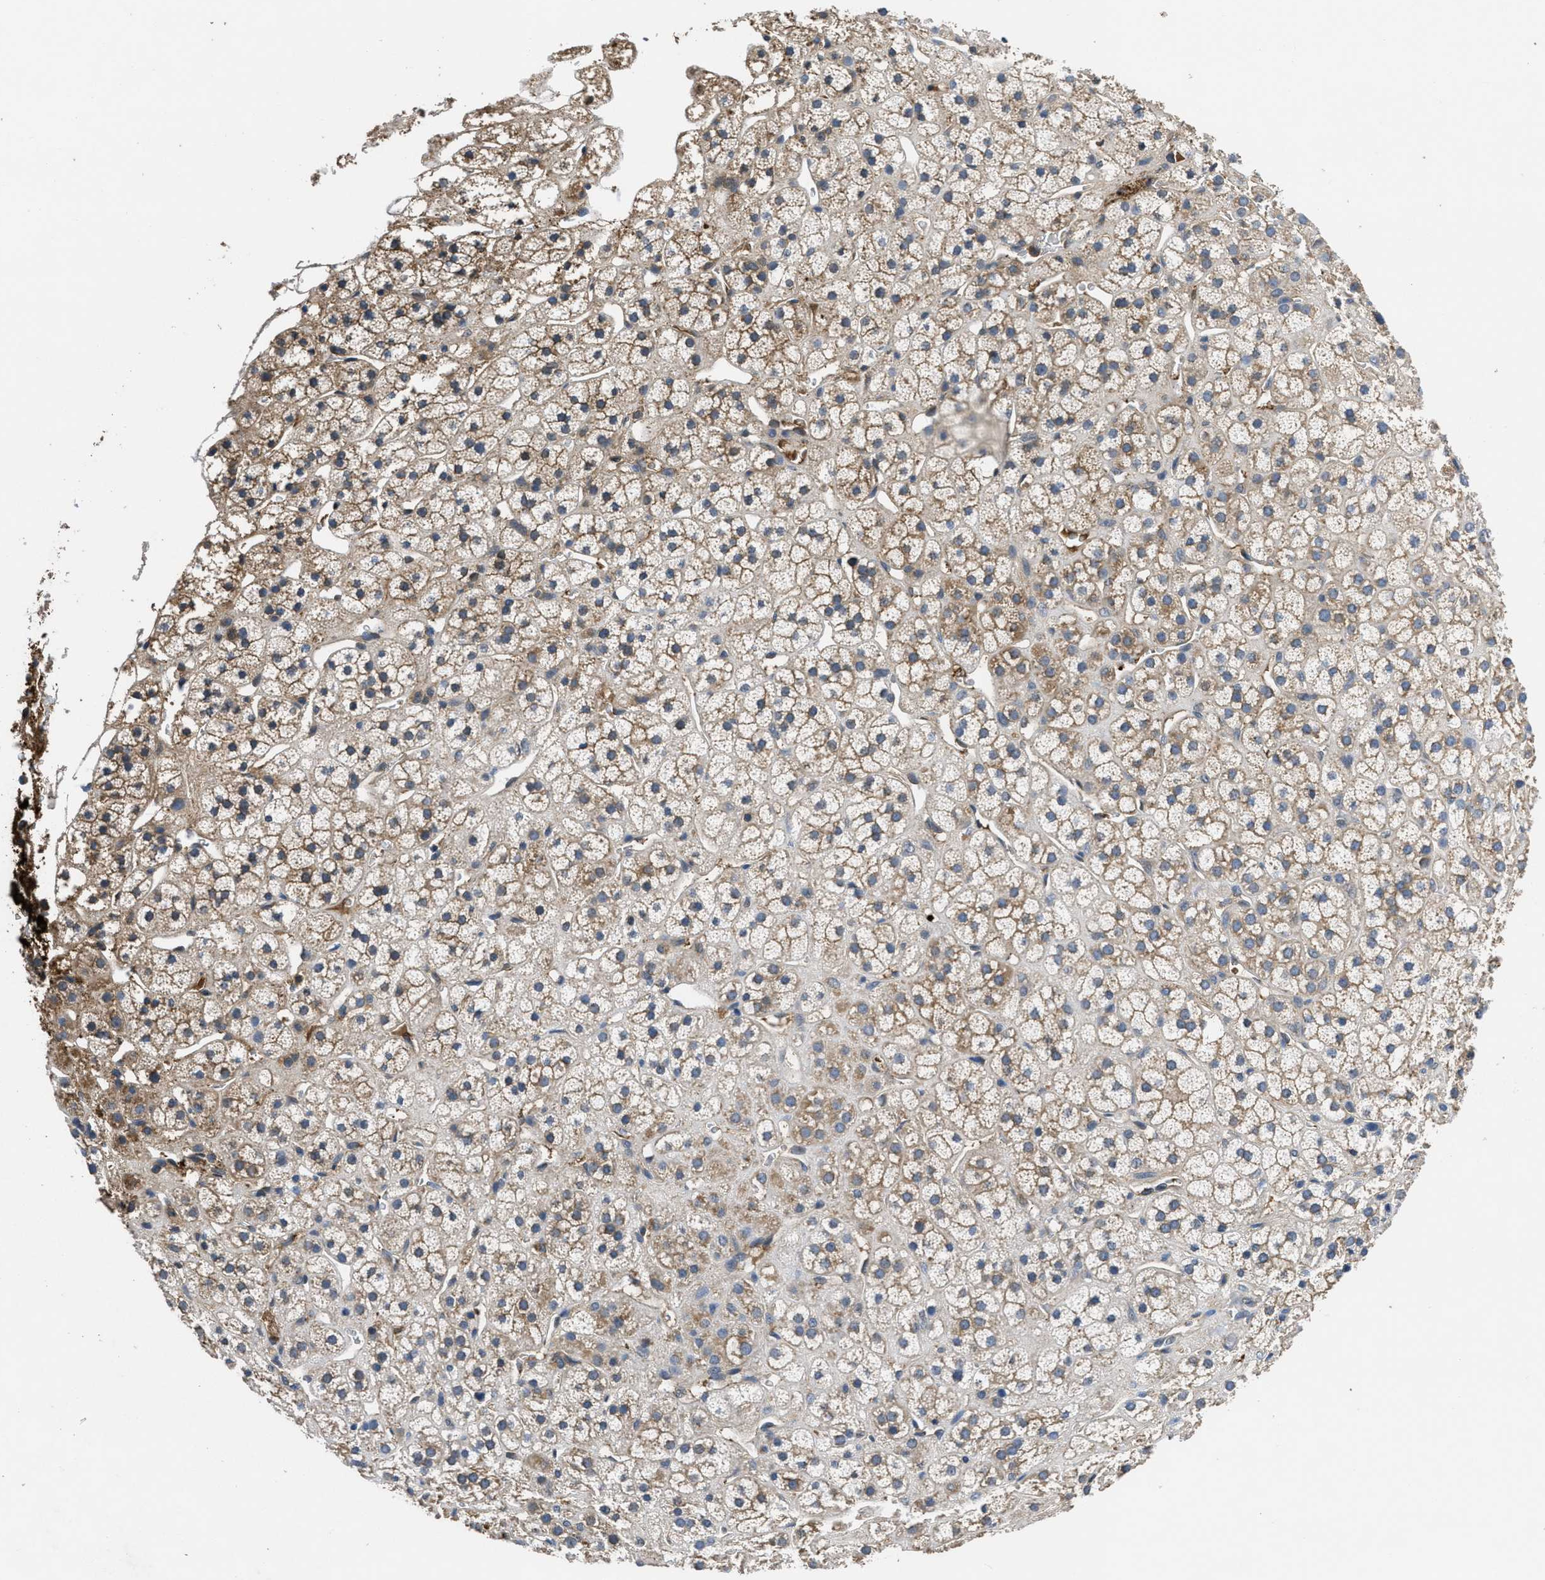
{"staining": {"intensity": "moderate", "quantity": ">75%", "location": "cytoplasmic/membranous"}, "tissue": "adrenal gland", "cell_type": "Glandular cells", "image_type": "normal", "snomed": [{"axis": "morphology", "description": "Normal tissue, NOS"}, {"axis": "topography", "description": "Adrenal gland"}], "caption": "This image reveals normal adrenal gland stained with IHC to label a protein in brown. The cytoplasmic/membranous of glandular cells show moderate positivity for the protein. Nuclei are counter-stained blue.", "gene": "GALK1", "patient": {"sex": "male", "age": 56}}